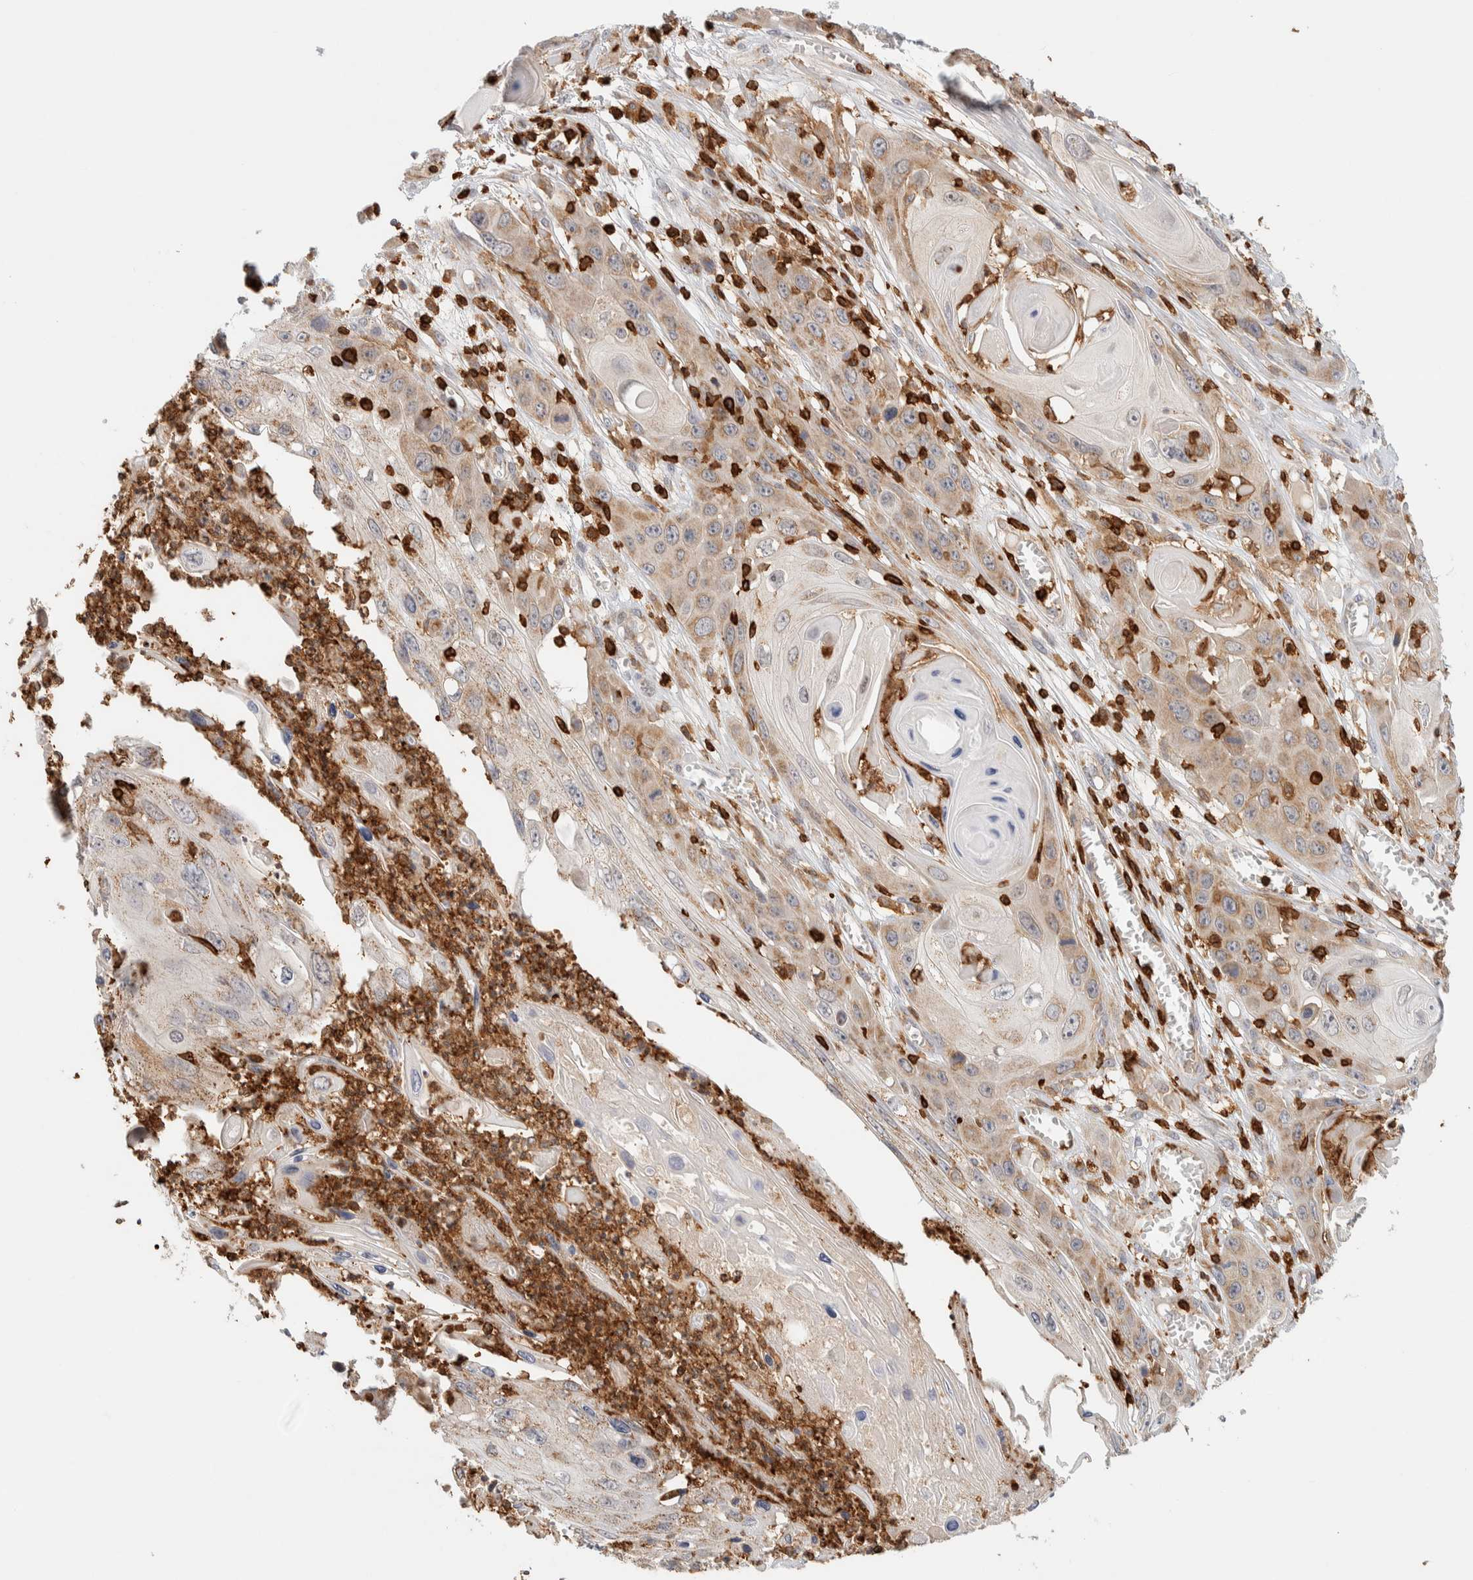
{"staining": {"intensity": "moderate", "quantity": "<25%", "location": "cytoplasmic/membranous"}, "tissue": "skin cancer", "cell_type": "Tumor cells", "image_type": "cancer", "snomed": [{"axis": "morphology", "description": "Squamous cell carcinoma, NOS"}, {"axis": "topography", "description": "Skin"}], "caption": "Skin cancer (squamous cell carcinoma) tissue demonstrates moderate cytoplasmic/membranous positivity in approximately <25% of tumor cells The staining was performed using DAB, with brown indicating positive protein expression. Nuclei are stained blue with hematoxylin.", "gene": "RUNDC1", "patient": {"sex": "male", "age": 55}}